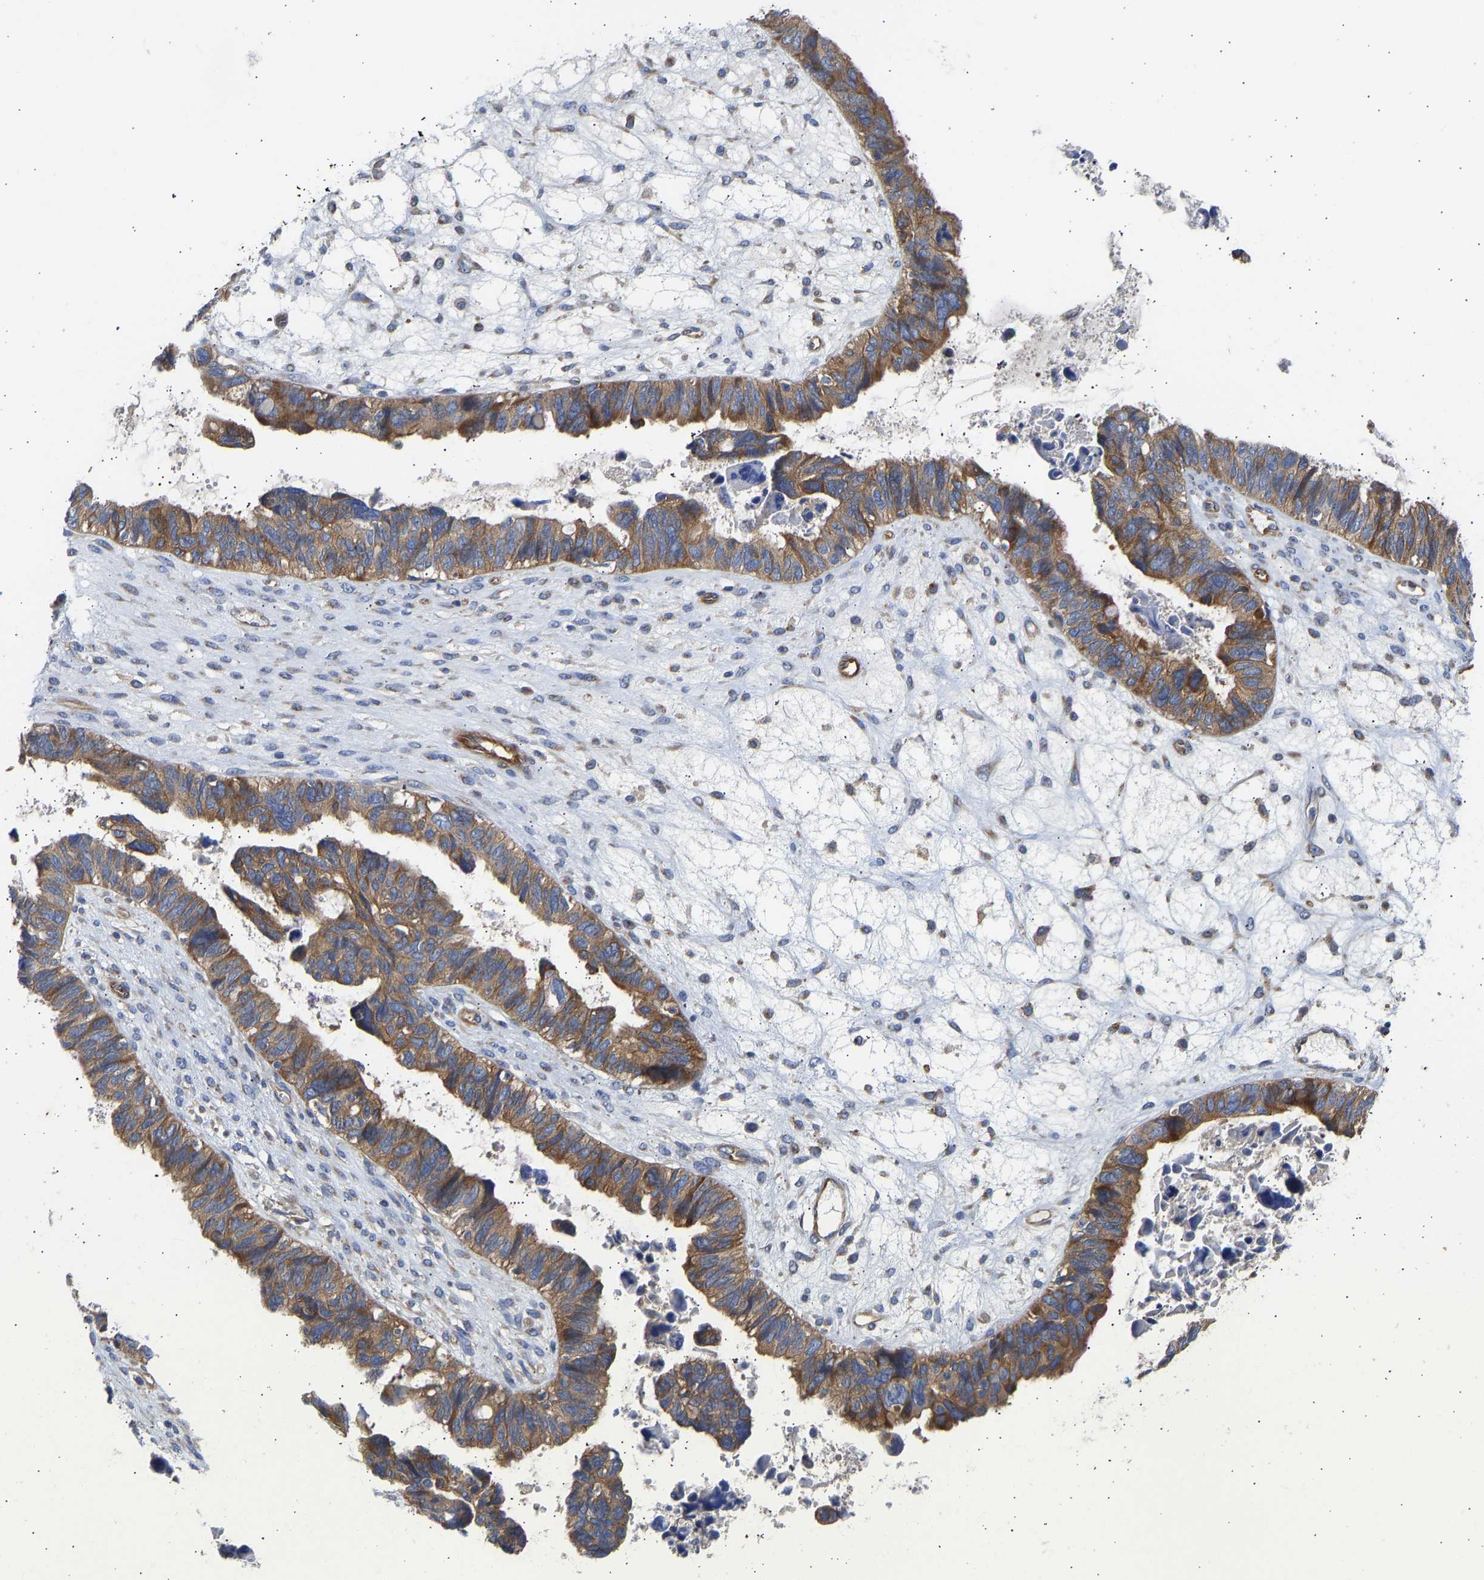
{"staining": {"intensity": "moderate", "quantity": ">75%", "location": "cytoplasmic/membranous"}, "tissue": "ovarian cancer", "cell_type": "Tumor cells", "image_type": "cancer", "snomed": [{"axis": "morphology", "description": "Cystadenocarcinoma, serous, NOS"}, {"axis": "topography", "description": "Ovary"}], "caption": "The histopathology image reveals staining of ovarian cancer, revealing moderate cytoplasmic/membranous protein expression (brown color) within tumor cells. (DAB IHC, brown staining for protein, blue staining for nuclei).", "gene": "MYO1C", "patient": {"sex": "female", "age": 79}}